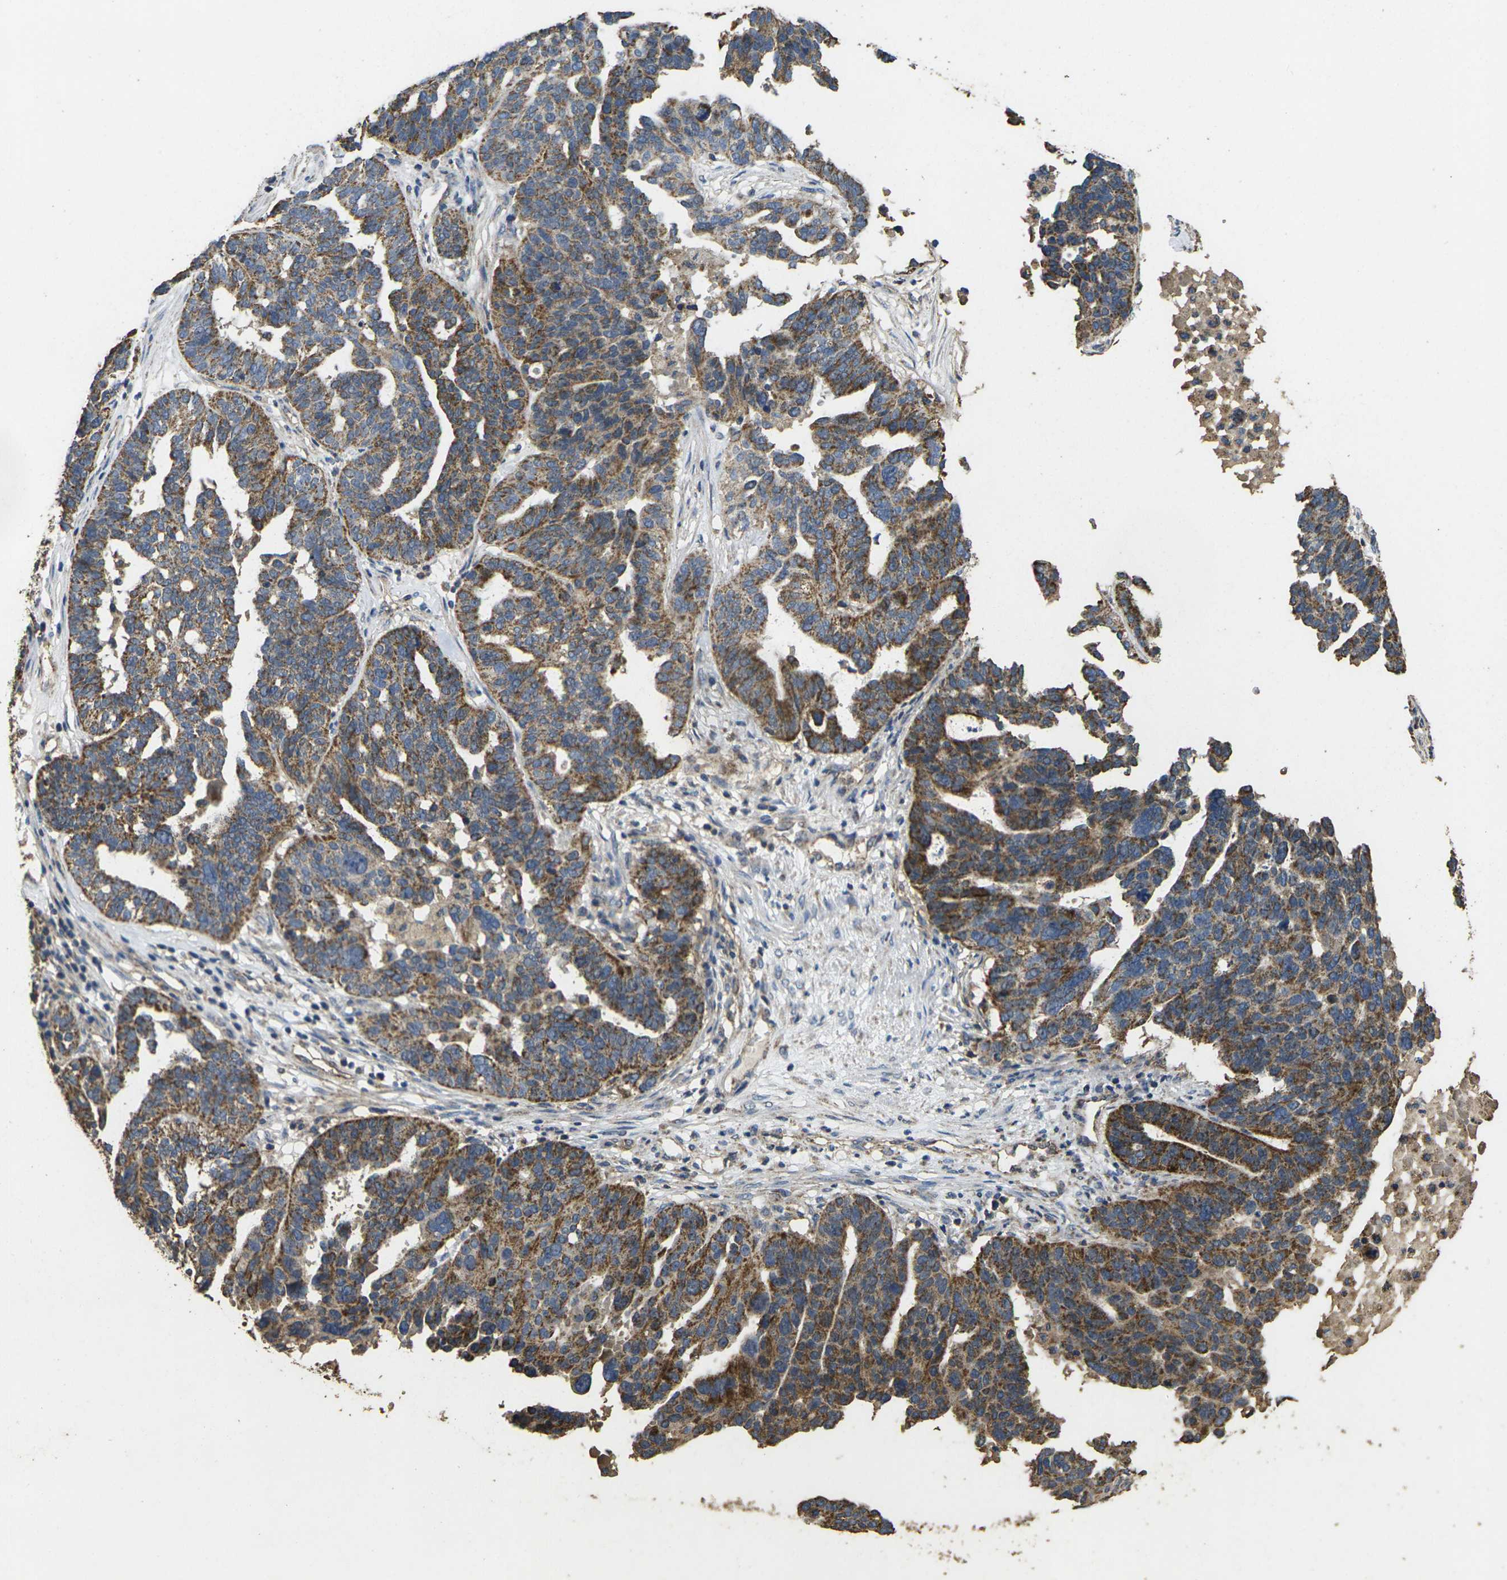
{"staining": {"intensity": "moderate", "quantity": ">75%", "location": "cytoplasmic/membranous"}, "tissue": "ovarian cancer", "cell_type": "Tumor cells", "image_type": "cancer", "snomed": [{"axis": "morphology", "description": "Cystadenocarcinoma, serous, NOS"}, {"axis": "topography", "description": "Ovary"}], "caption": "Ovarian serous cystadenocarcinoma tissue shows moderate cytoplasmic/membranous staining in approximately >75% of tumor cells (DAB (3,3'-diaminobenzidine) IHC with brightfield microscopy, high magnification).", "gene": "MAPK11", "patient": {"sex": "female", "age": 59}}